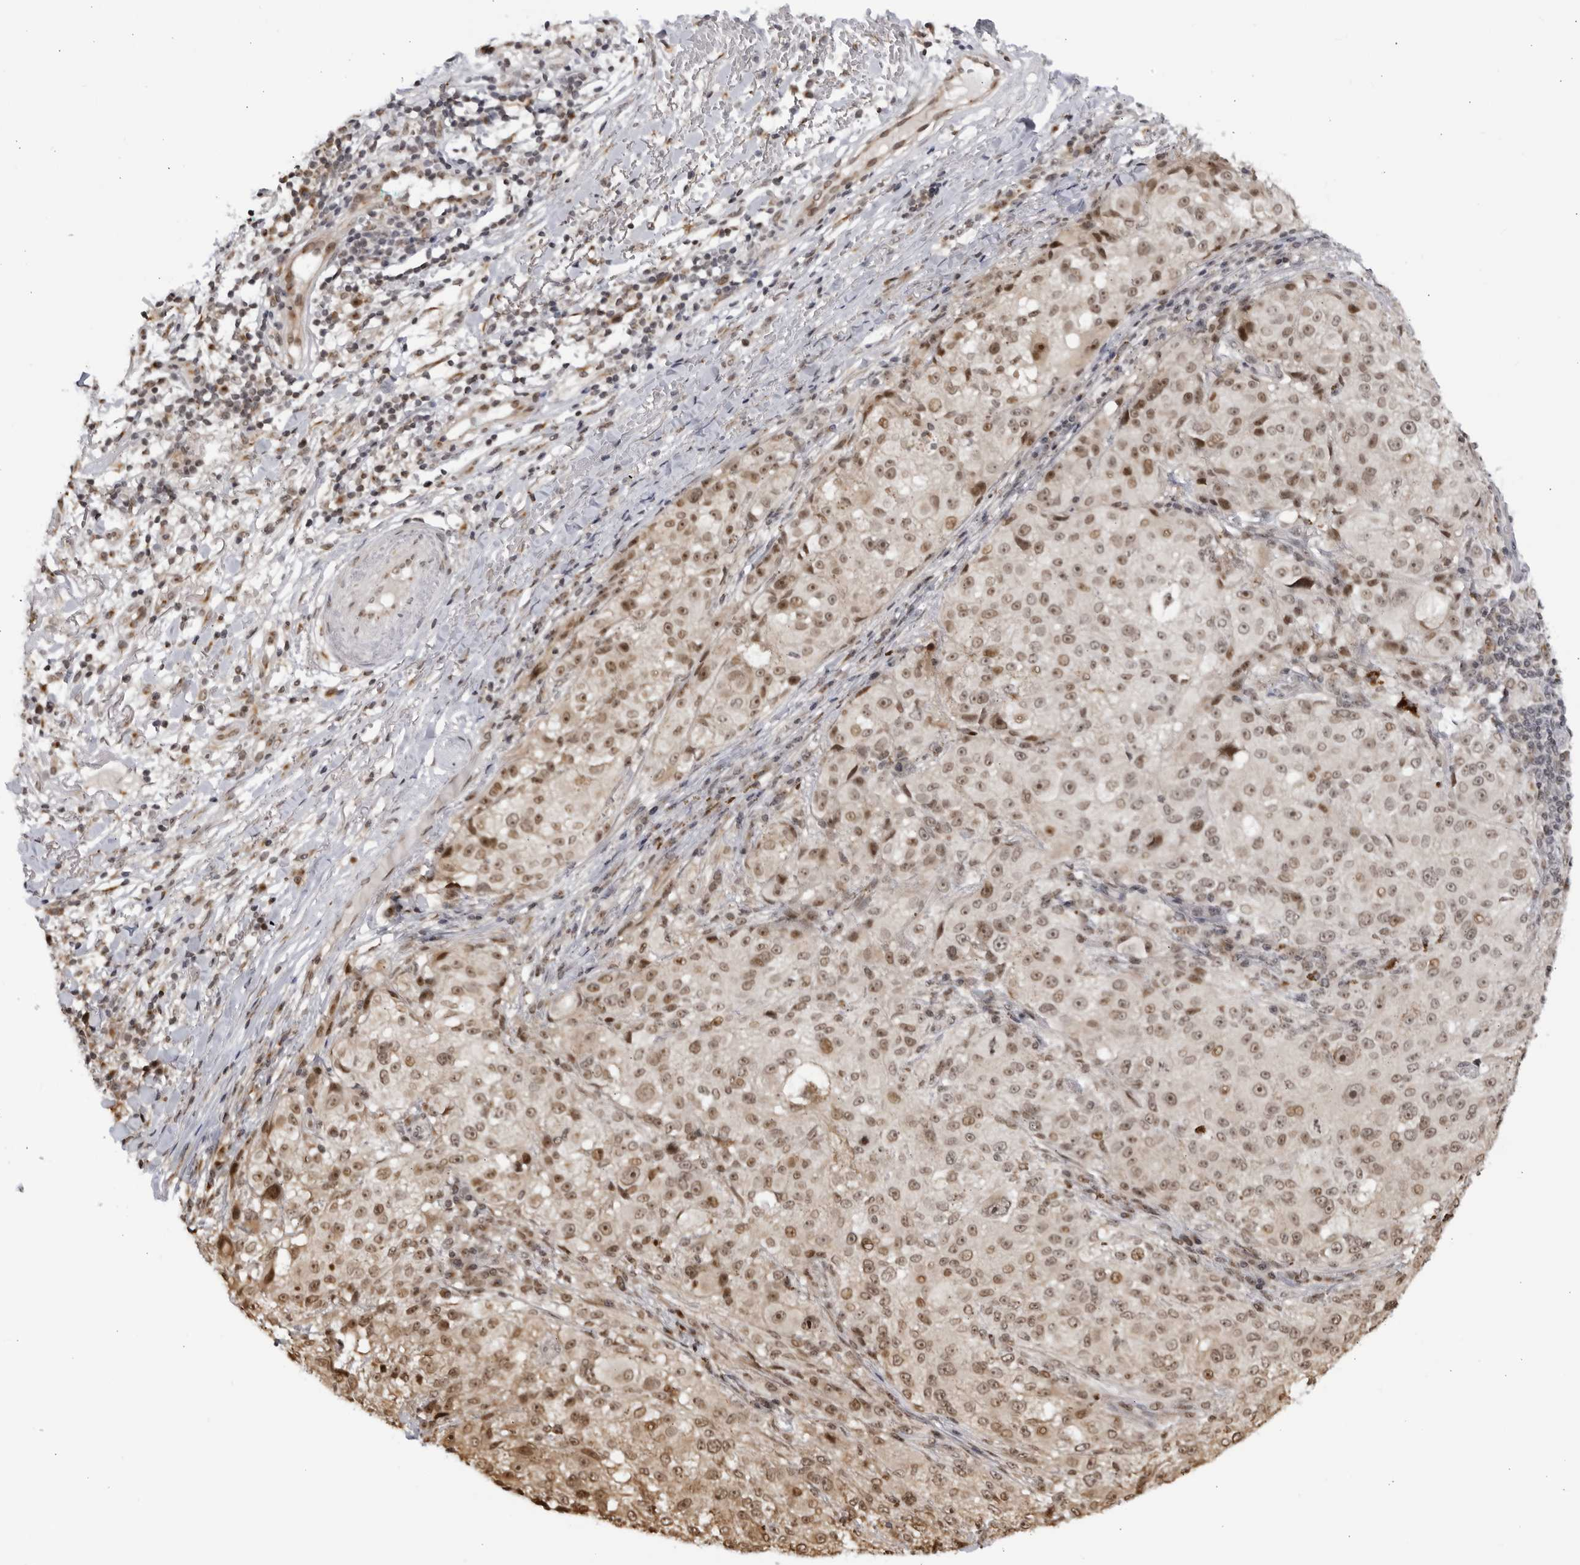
{"staining": {"intensity": "moderate", "quantity": ">75%", "location": "nuclear"}, "tissue": "melanoma", "cell_type": "Tumor cells", "image_type": "cancer", "snomed": [{"axis": "morphology", "description": "Necrosis, NOS"}, {"axis": "morphology", "description": "Malignant melanoma, NOS"}, {"axis": "topography", "description": "Skin"}], "caption": "Immunohistochemistry (IHC) of malignant melanoma displays medium levels of moderate nuclear staining in approximately >75% of tumor cells.", "gene": "RASGEF1C", "patient": {"sex": "female", "age": 87}}